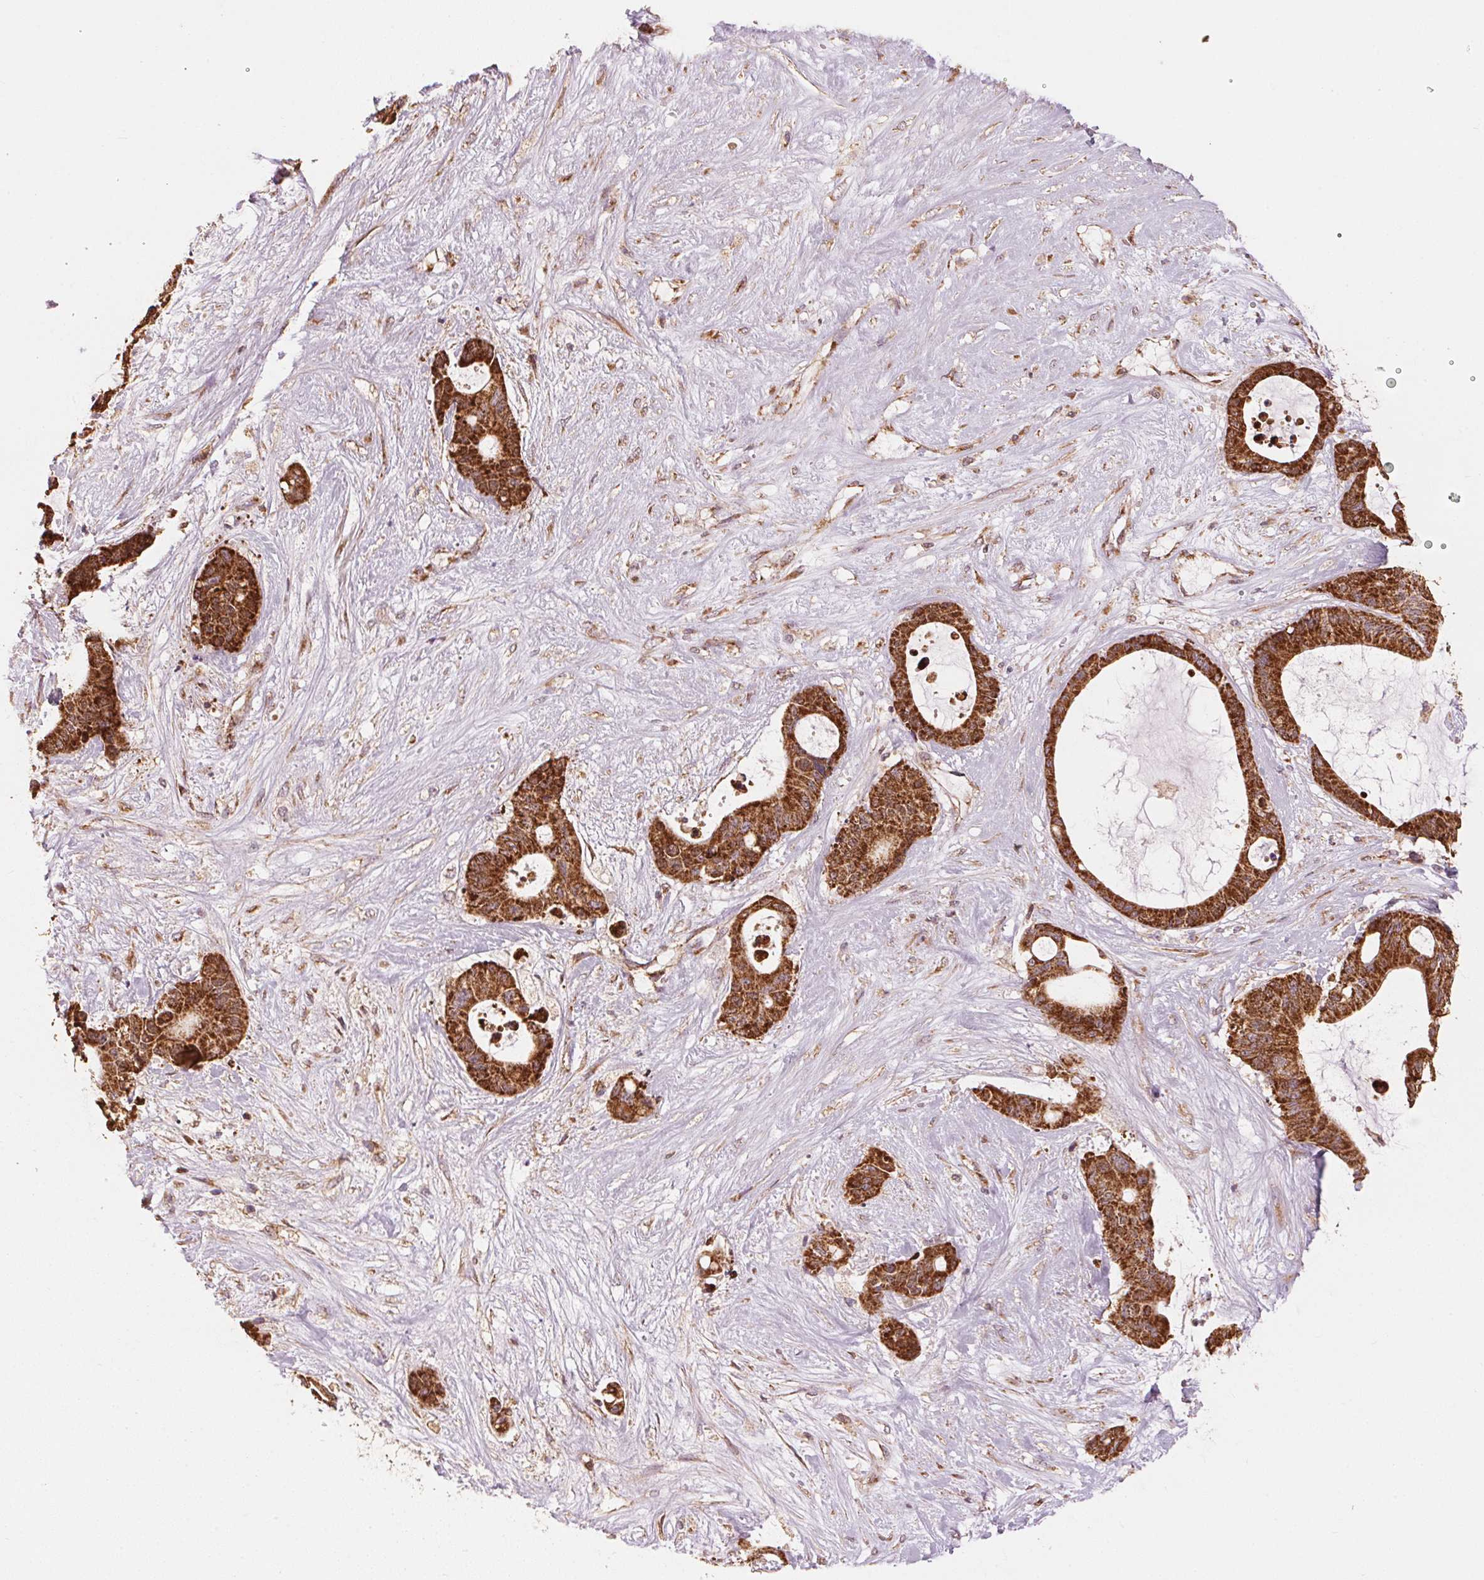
{"staining": {"intensity": "strong", "quantity": ">75%", "location": "cytoplasmic/membranous"}, "tissue": "liver cancer", "cell_type": "Tumor cells", "image_type": "cancer", "snomed": [{"axis": "morphology", "description": "Normal tissue, NOS"}, {"axis": "morphology", "description": "Cholangiocarcinoma"}, {"axis": "topography", "description": "Liver"}, {"axis": "topography", "description": "Peripheral nerve tissue"}], "caption": "This photomicrograph demonstrates immunohistochemistry (IHC) staining of cholangiocarcinoma (liver), with high strong cytoplasmic/membranous positivity in approximately >75% of tumor cells.", "gene": "TOMM70", "patient": {"sex": "female", "age": 73}}